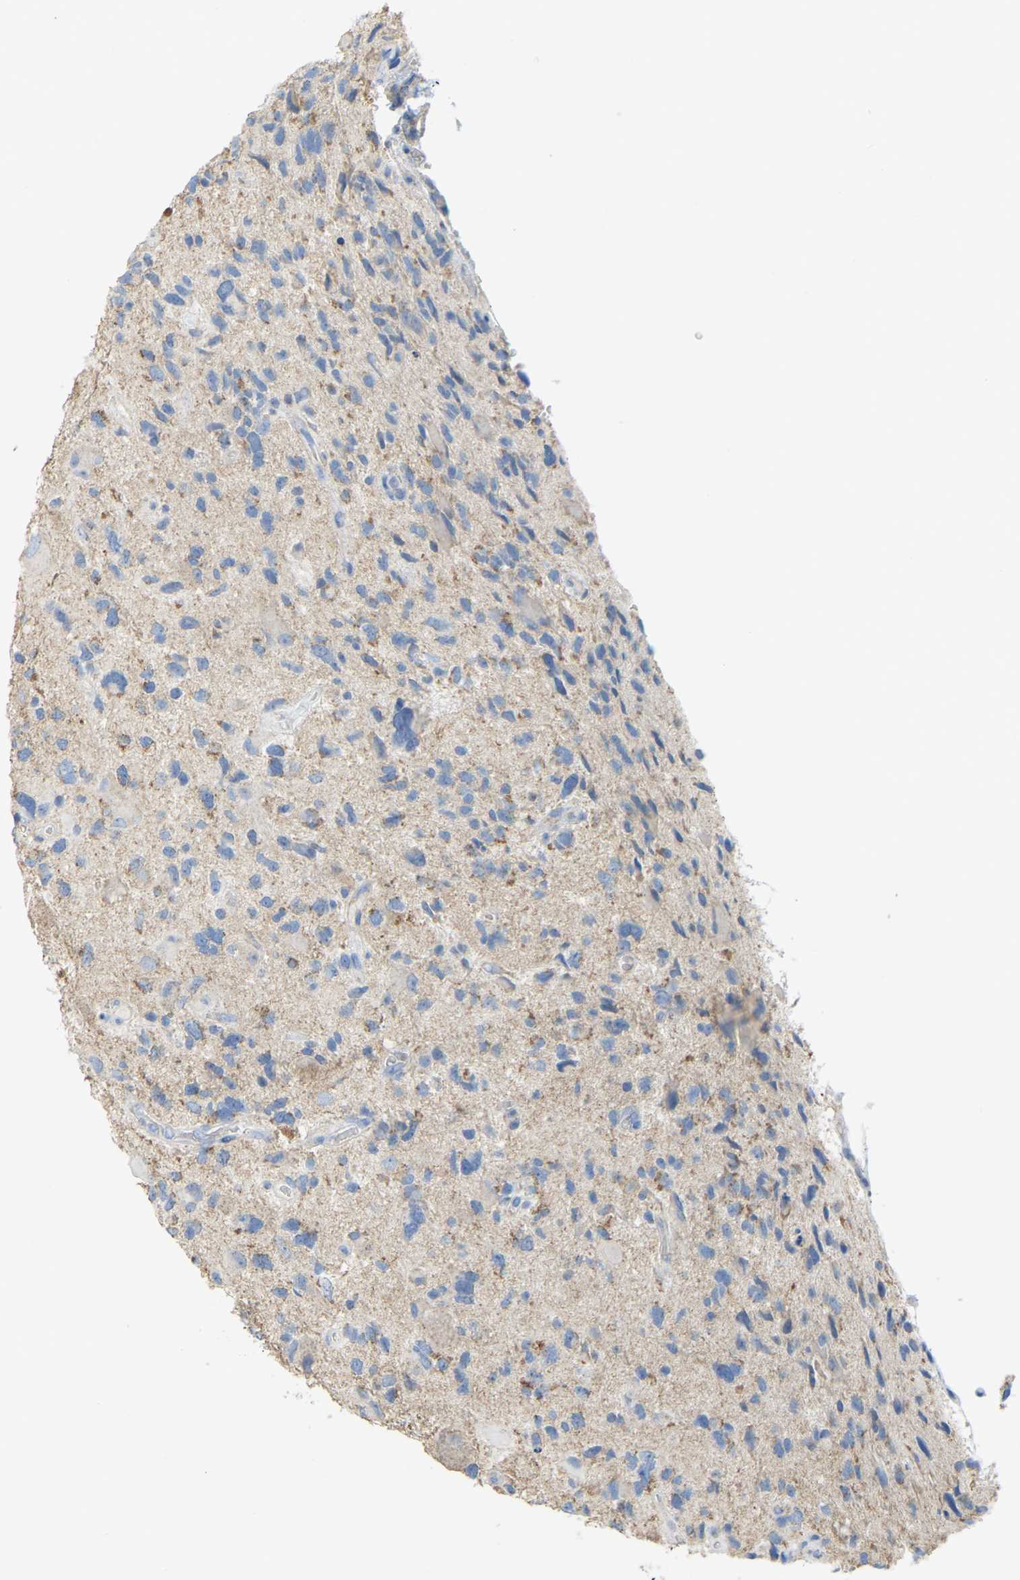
{"staining": {"intensity": "moderate", "quantity": "<25%", "location": "cytoplasmic/membranous"}, "tissue": "glioma", "cell_type": "Tumor cells", "image_type": "cancer", "snomed": [{"axis": "morphology", "description": "Glioma, malignant, High grade"}, {"axis": "topography", "description": "Brain"}], "caption": "Immunohistochemistry micrograph of neoplastic tissue: malignant high-grade glioma stained using immunohistochemistry exhibits low levels of moderate protein expression localized specifically in the cytoplasmic/membranous of tumor cells, appearing as a cytoplasmic/membranous brown color.", "gene": "SERPINB5", "patient": {"sex": "male", "age": 33}}